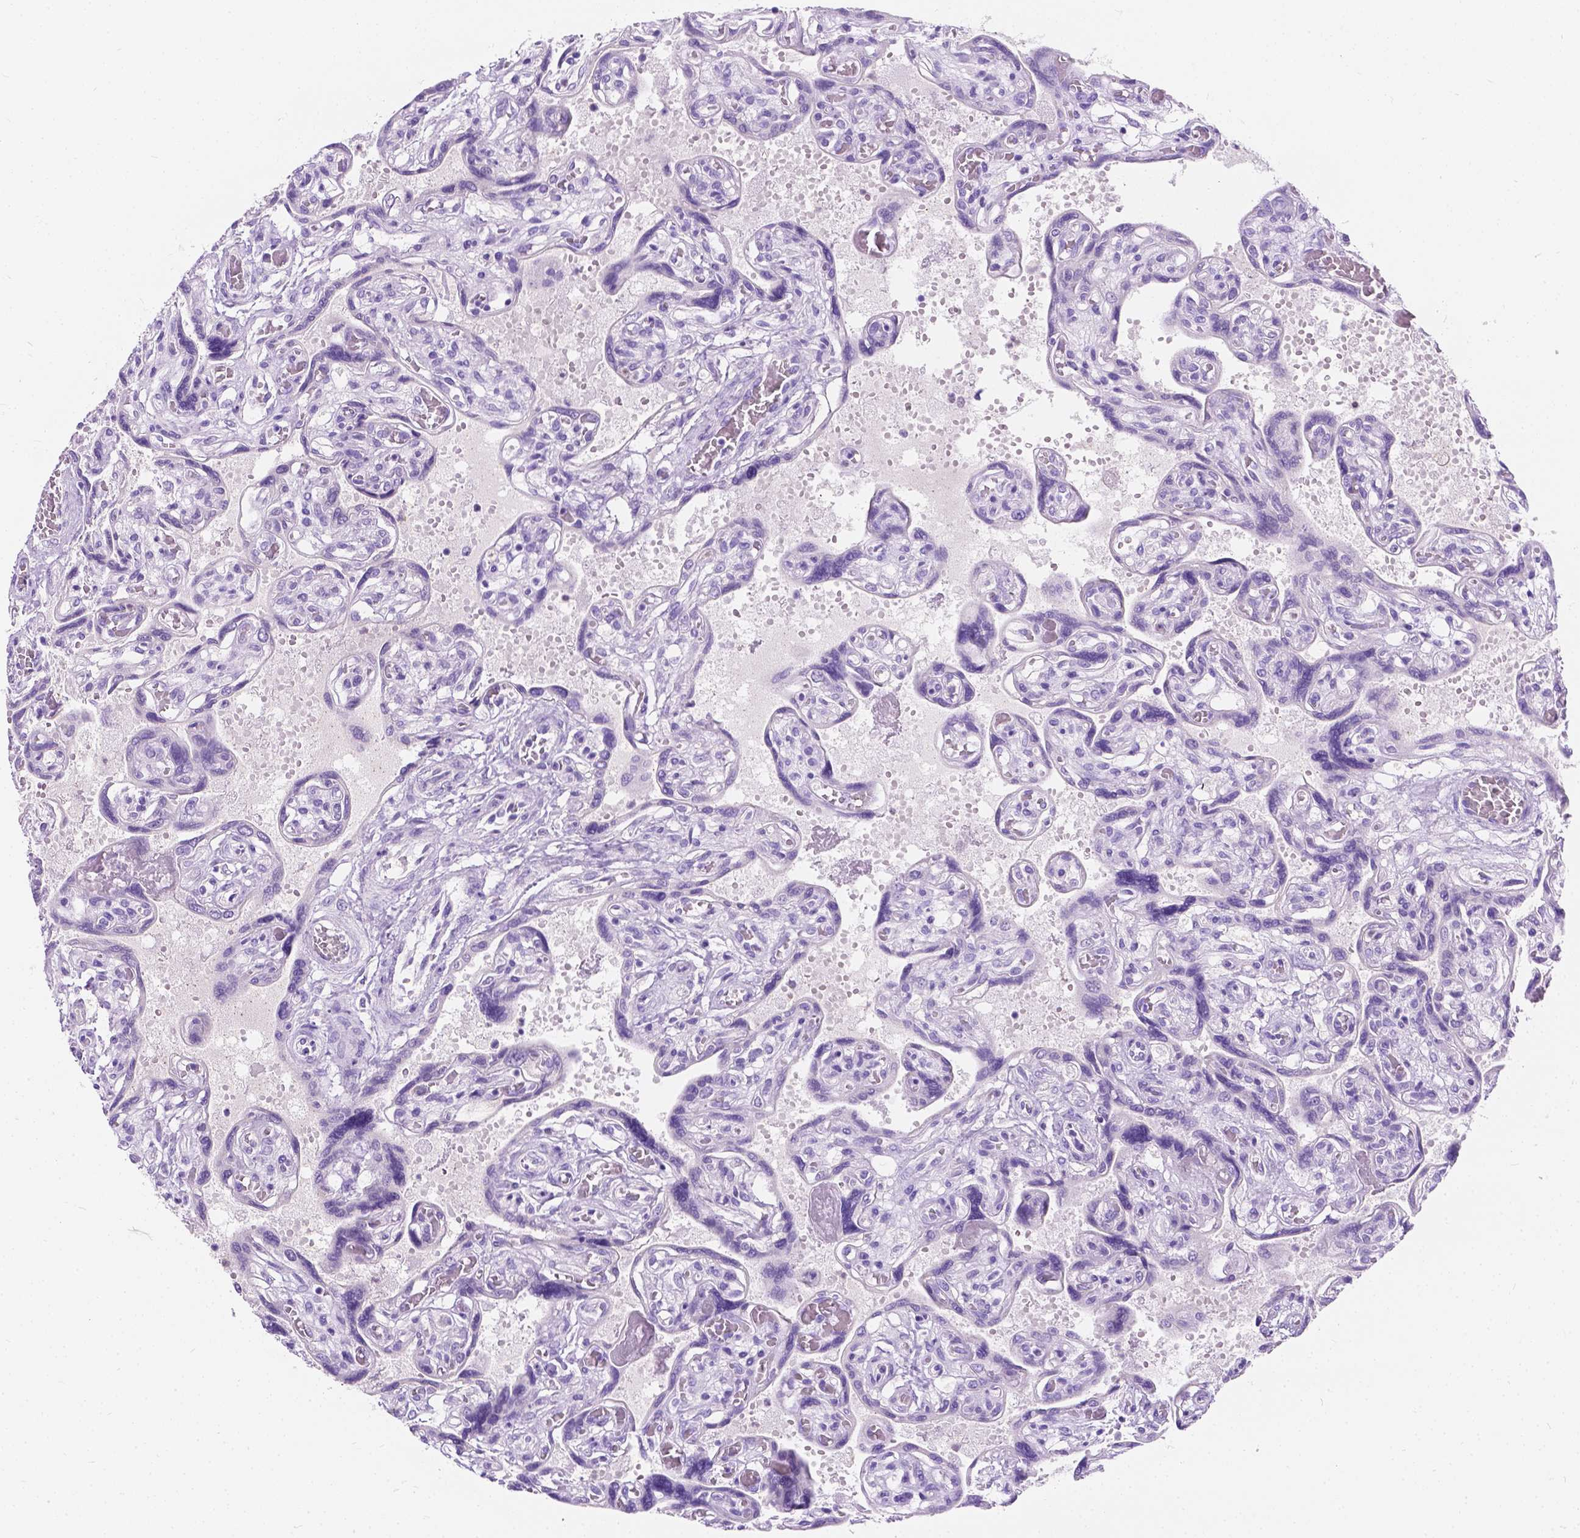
{"staining": {"intensity": "negative", "quantity": "none", "location": "none"}, "tissue": "placenta", "cell_type": "Decidual cells", "image_type": "normal", "snomed": [{"axis": "morphology", "description": "Normal tissue, NOS"}, {"axis": "topography", "description": "Placenta"}], "caption": "Immunohistochemistry photomicrograph of unremarkable placenta stained for a protein (brown), which displays no expression in decidual cells.", "gene": "GNAO1", "patient": {"sex": "female", "age": 32}}